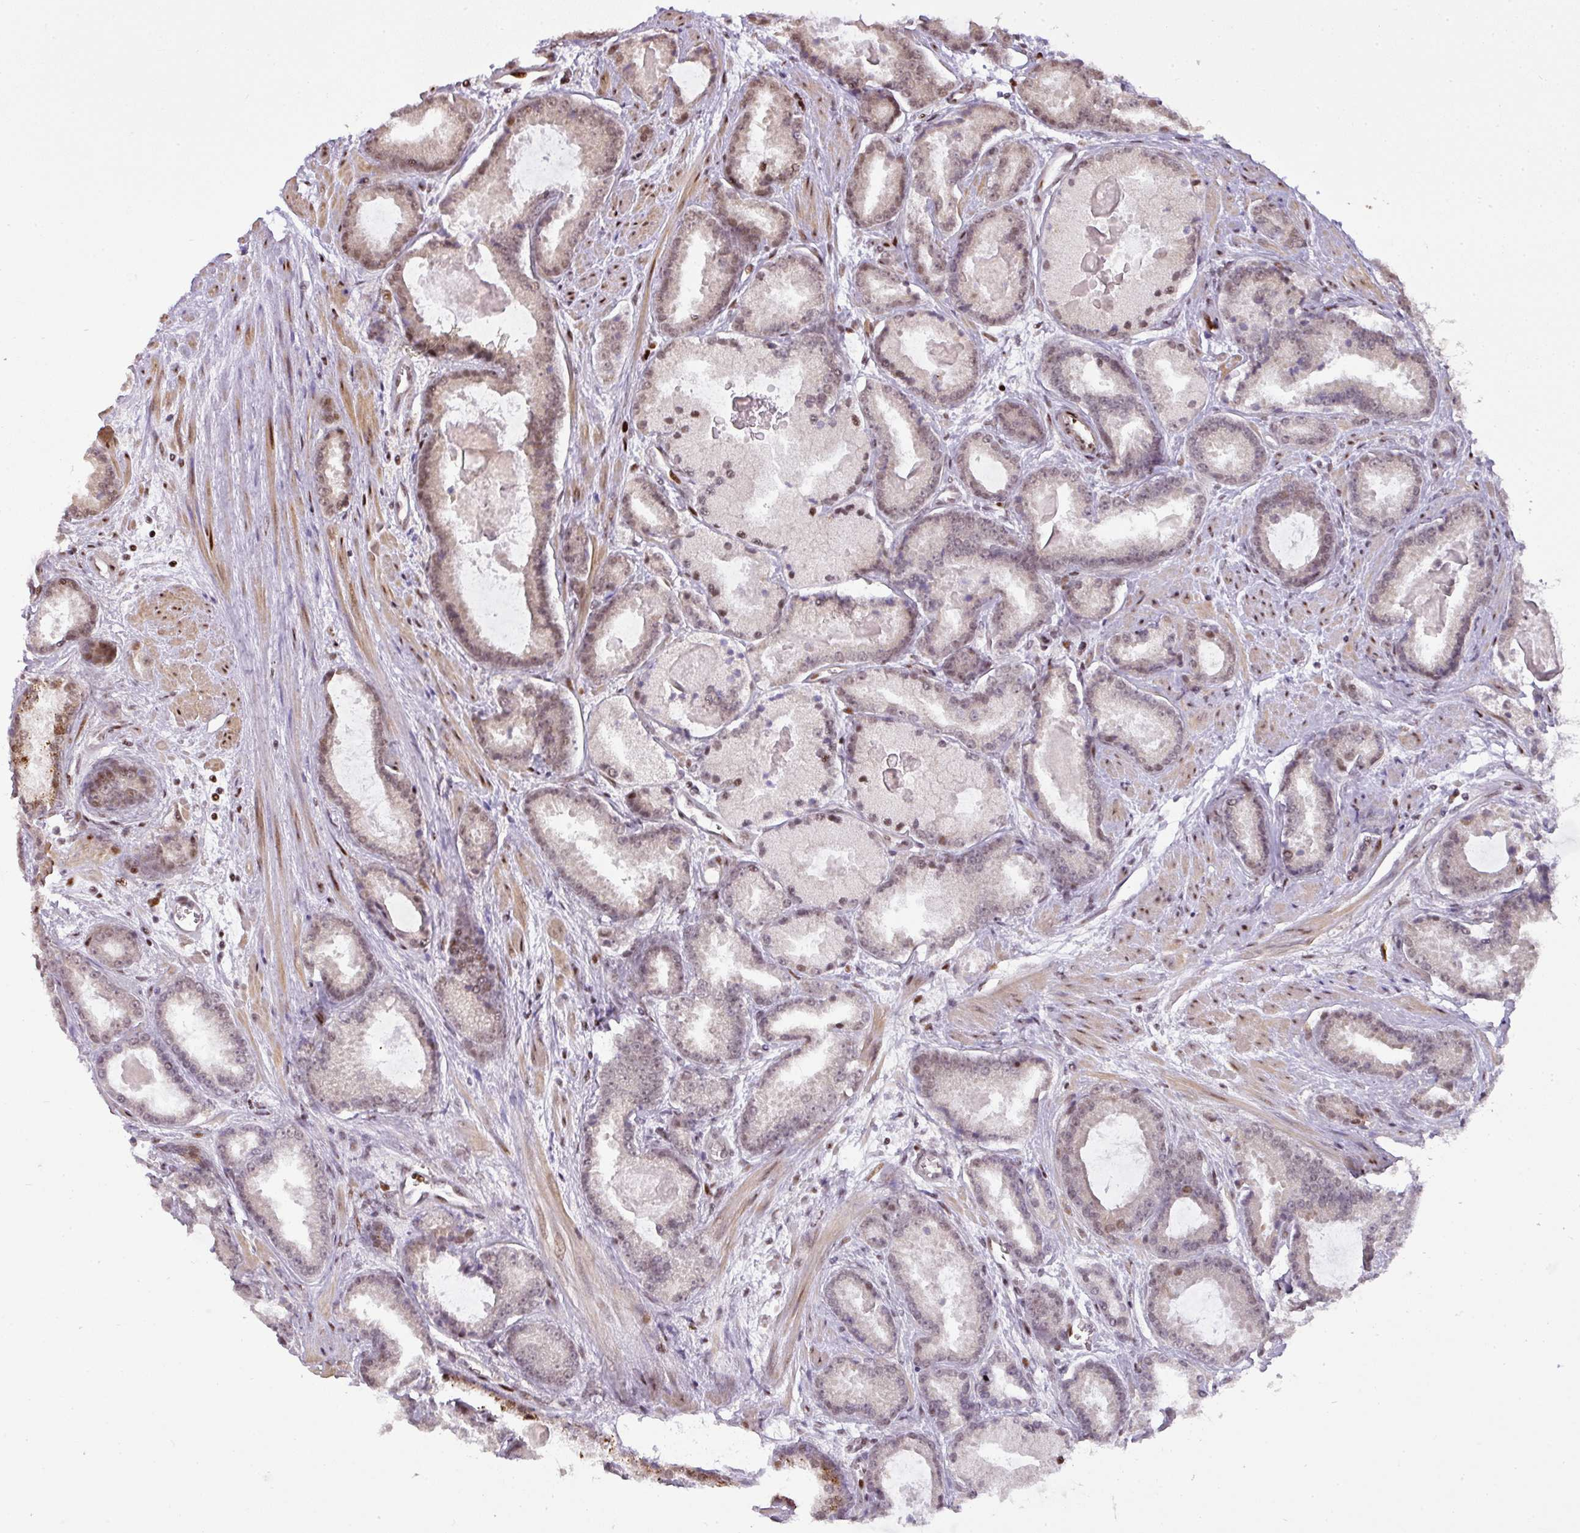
{"staining": {"intensity": "moderate", "quantity": "<25%", "location": "cytoplasmic/membranous,nuclear"}, "tissue": "prostate cancer", "cell_type": "Tumor cells", "image_type": "cancer", "snomed": [{"axis": "morphology", "description": "Adenocarcinoma, Low grade"}, {"axis": "topography", "description": "Prostate"}], "caption": "Prostate cancer stained with IHC exhibits moderate cytoplasmic/membranous and nuclear positivity in about <25% of tumor cells.", "gene": "MYSM1", "patient": {"sex": "male", "age": 62}}